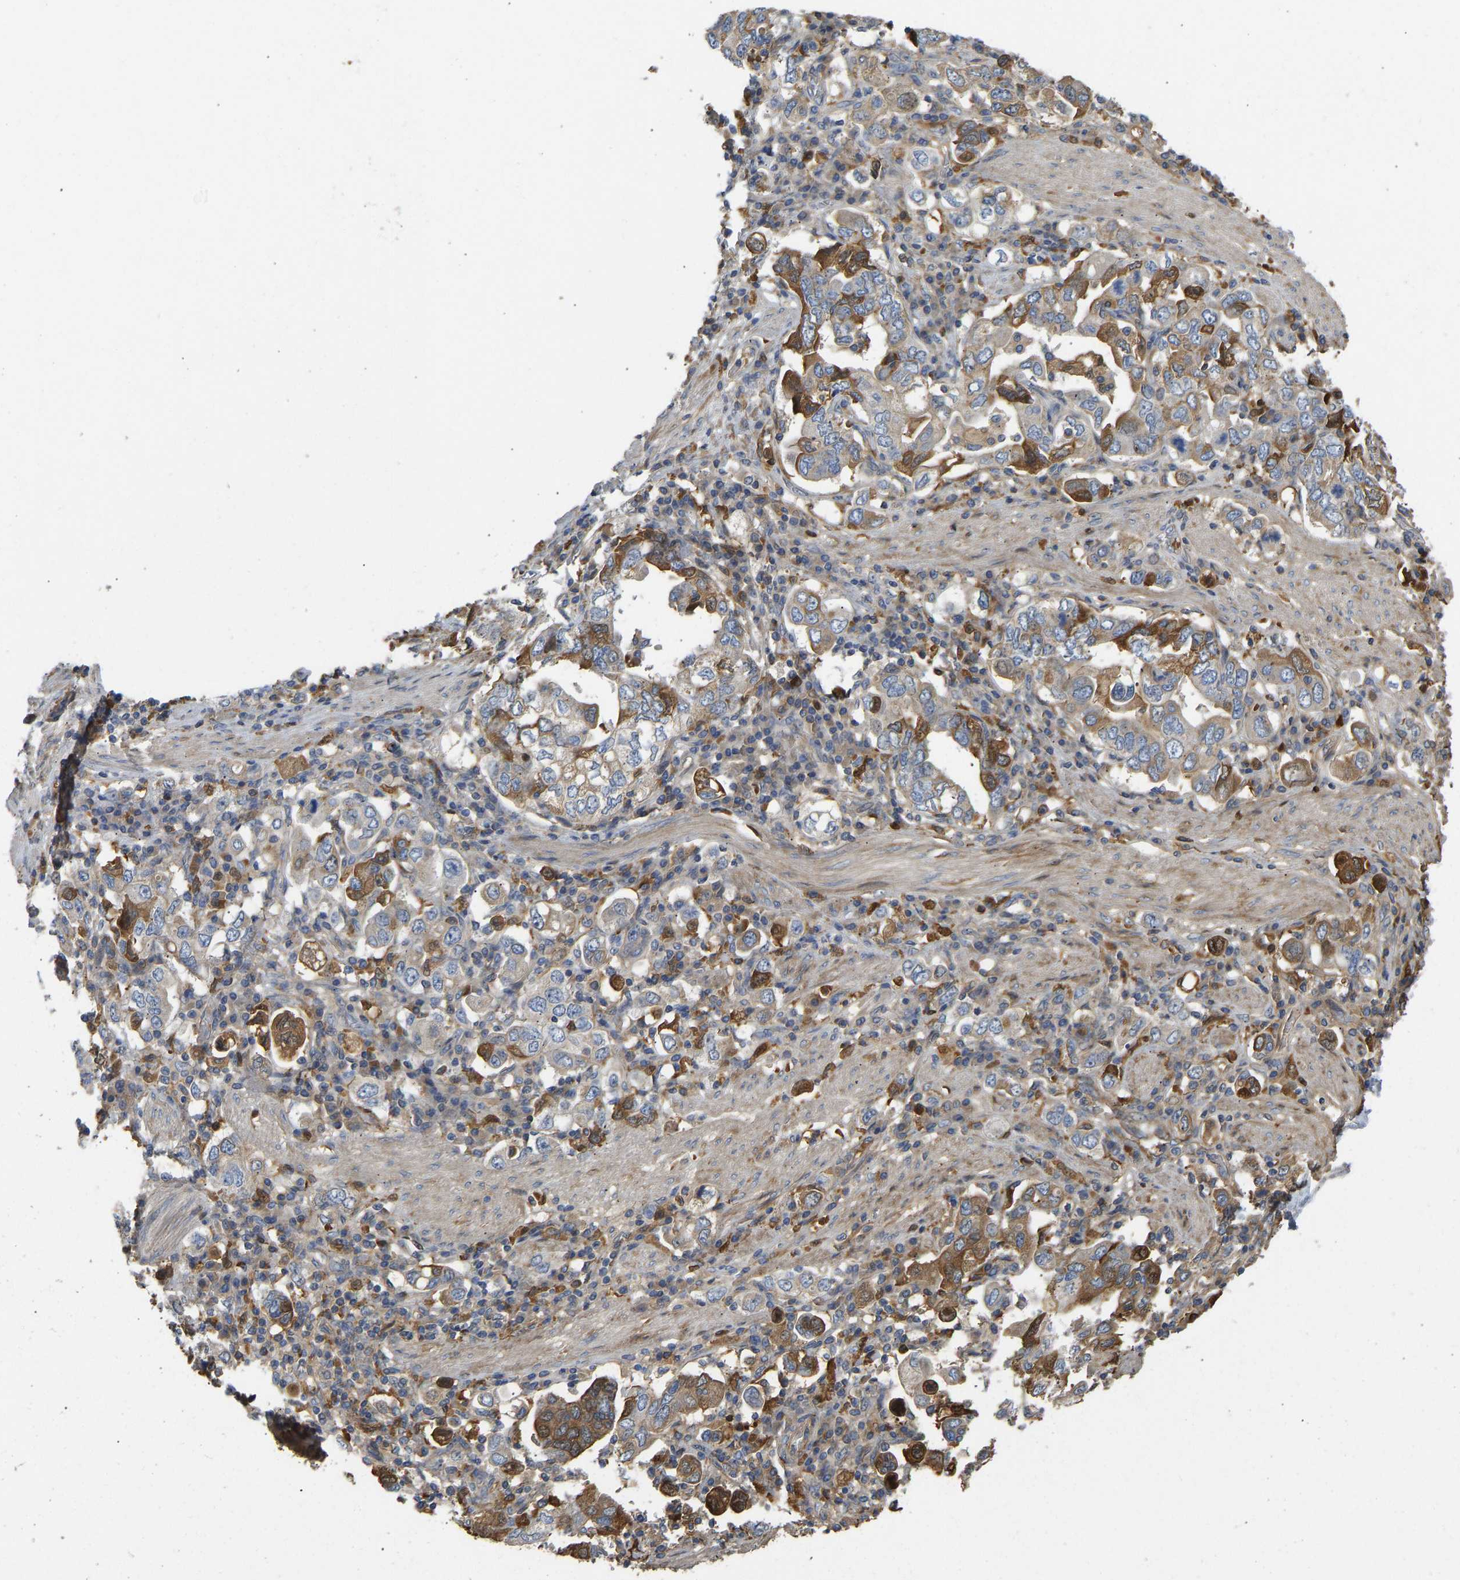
{"staining": {"intensity": "moderate", "quantity": "25%-75%", "location": "cytoplasmic/membranous"}, "tissue": "stomach cancer", "cell_type": "Tumor cells", "image_type": "cancer", "snomed": [{"axis": "morphology", "description": "Adenocarcinoma, NOS"}, {"axis": "topography", "description": "Stomach, upper"}], "caption": "DAB (3,3'-diaminobenzidine) immunohistochemical staining of human stomach cancer (adenocarcinoma) reveals moderate cytoplasmic/membranous protein positivity in about 25%-75% of tumor cells.", "gene": "VCPKMT", "patient": {"sex": "male", "age": 62}}